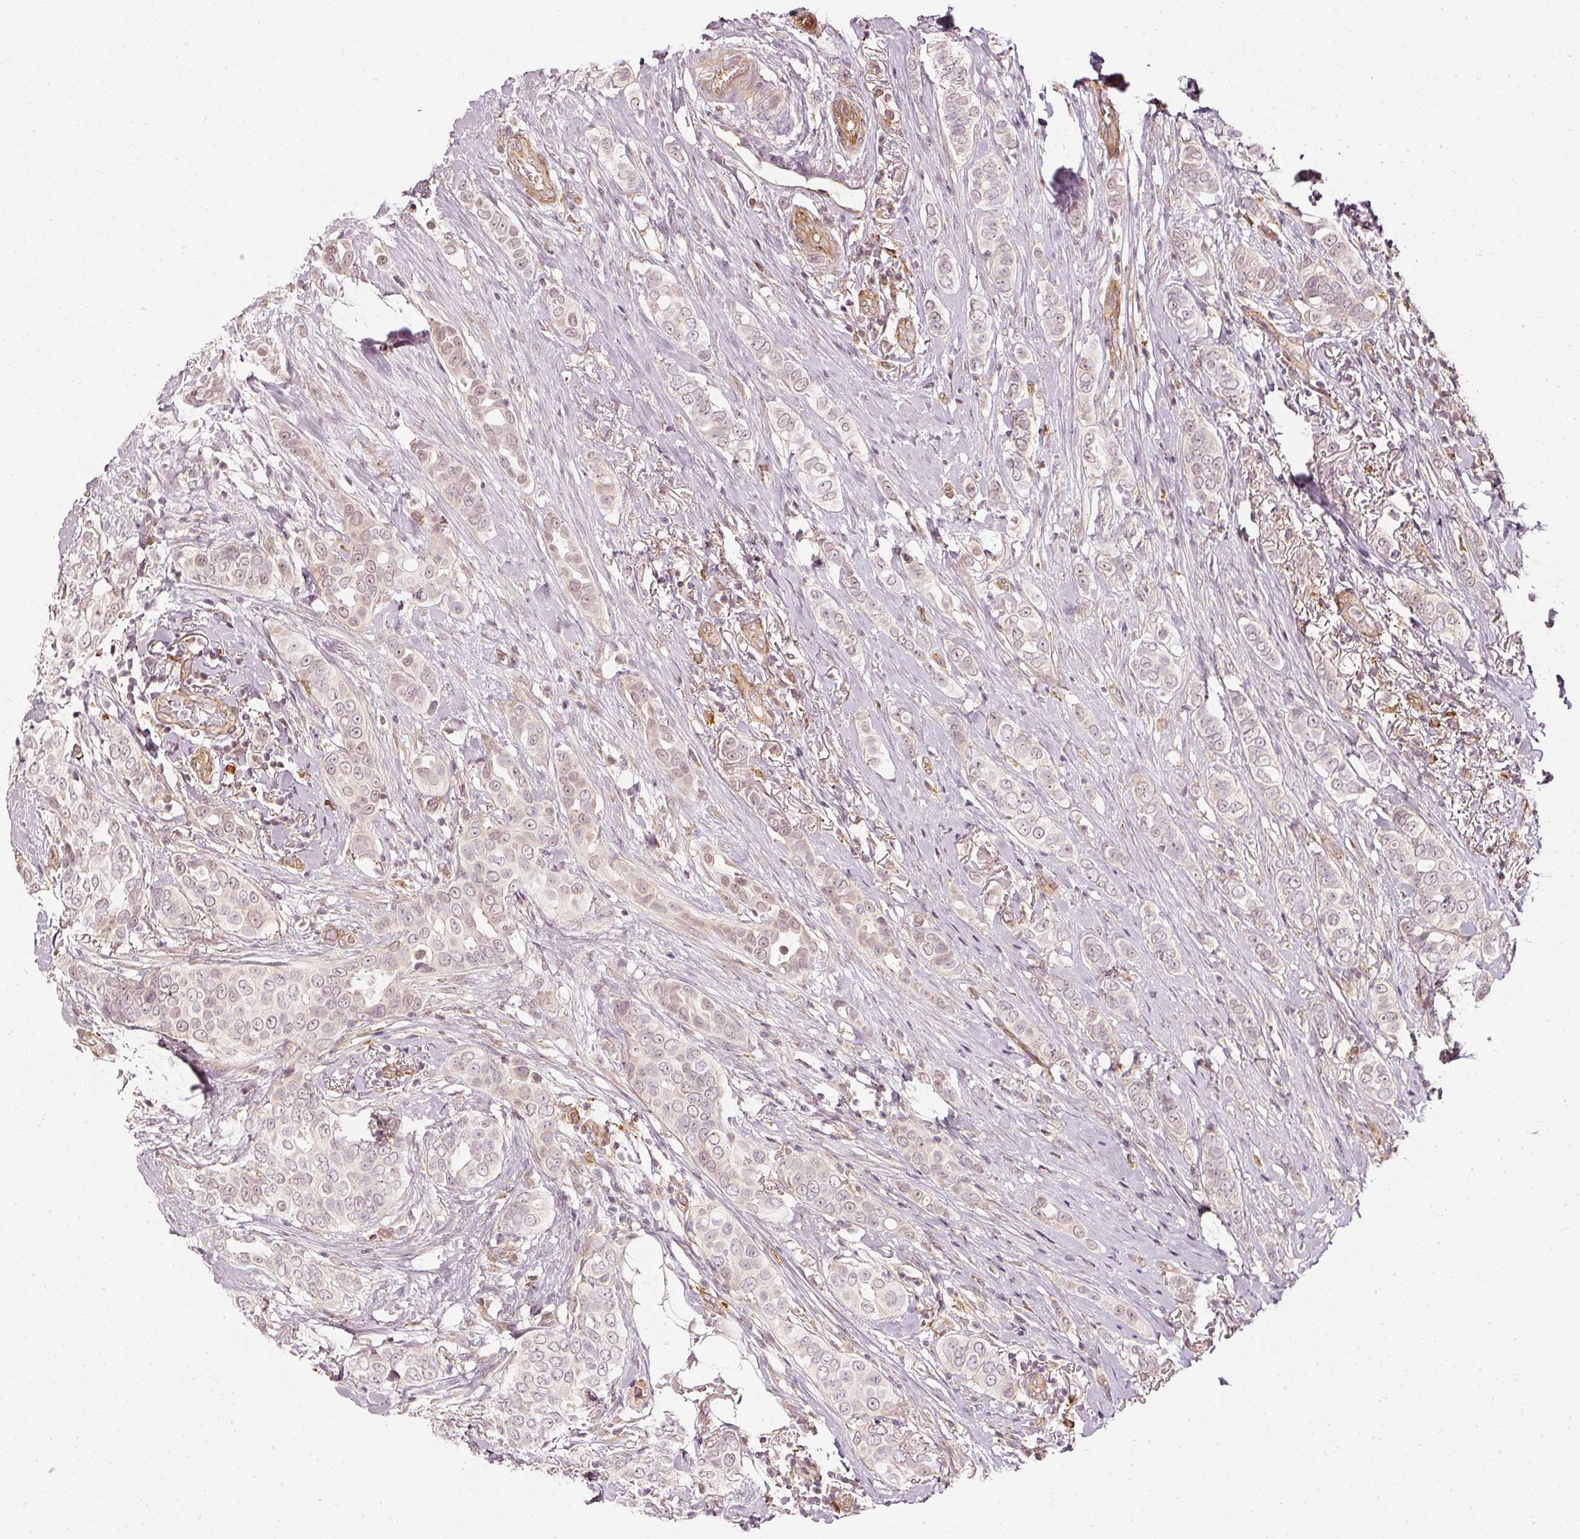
{"staining": {"intensity": "negative", "quantity": "none", "location": "none"}, "tissue": "breast cancer", "cell_type": "Tumor cells", "image_type": "cancer", "snomed": [{"axis": "morphology", "description": "Lobular carcinoma"}, {"axis": "topography", "description": "Breast"}], "caption": "A micrograph of breast cancer (lobular carcinoma) stained for a protein shows no brown staining in tumor cells. (IHC, brightfield microscopy, high magnification).", "gene": "DRD2", "patient": {"sex": "female", "age": 51}}